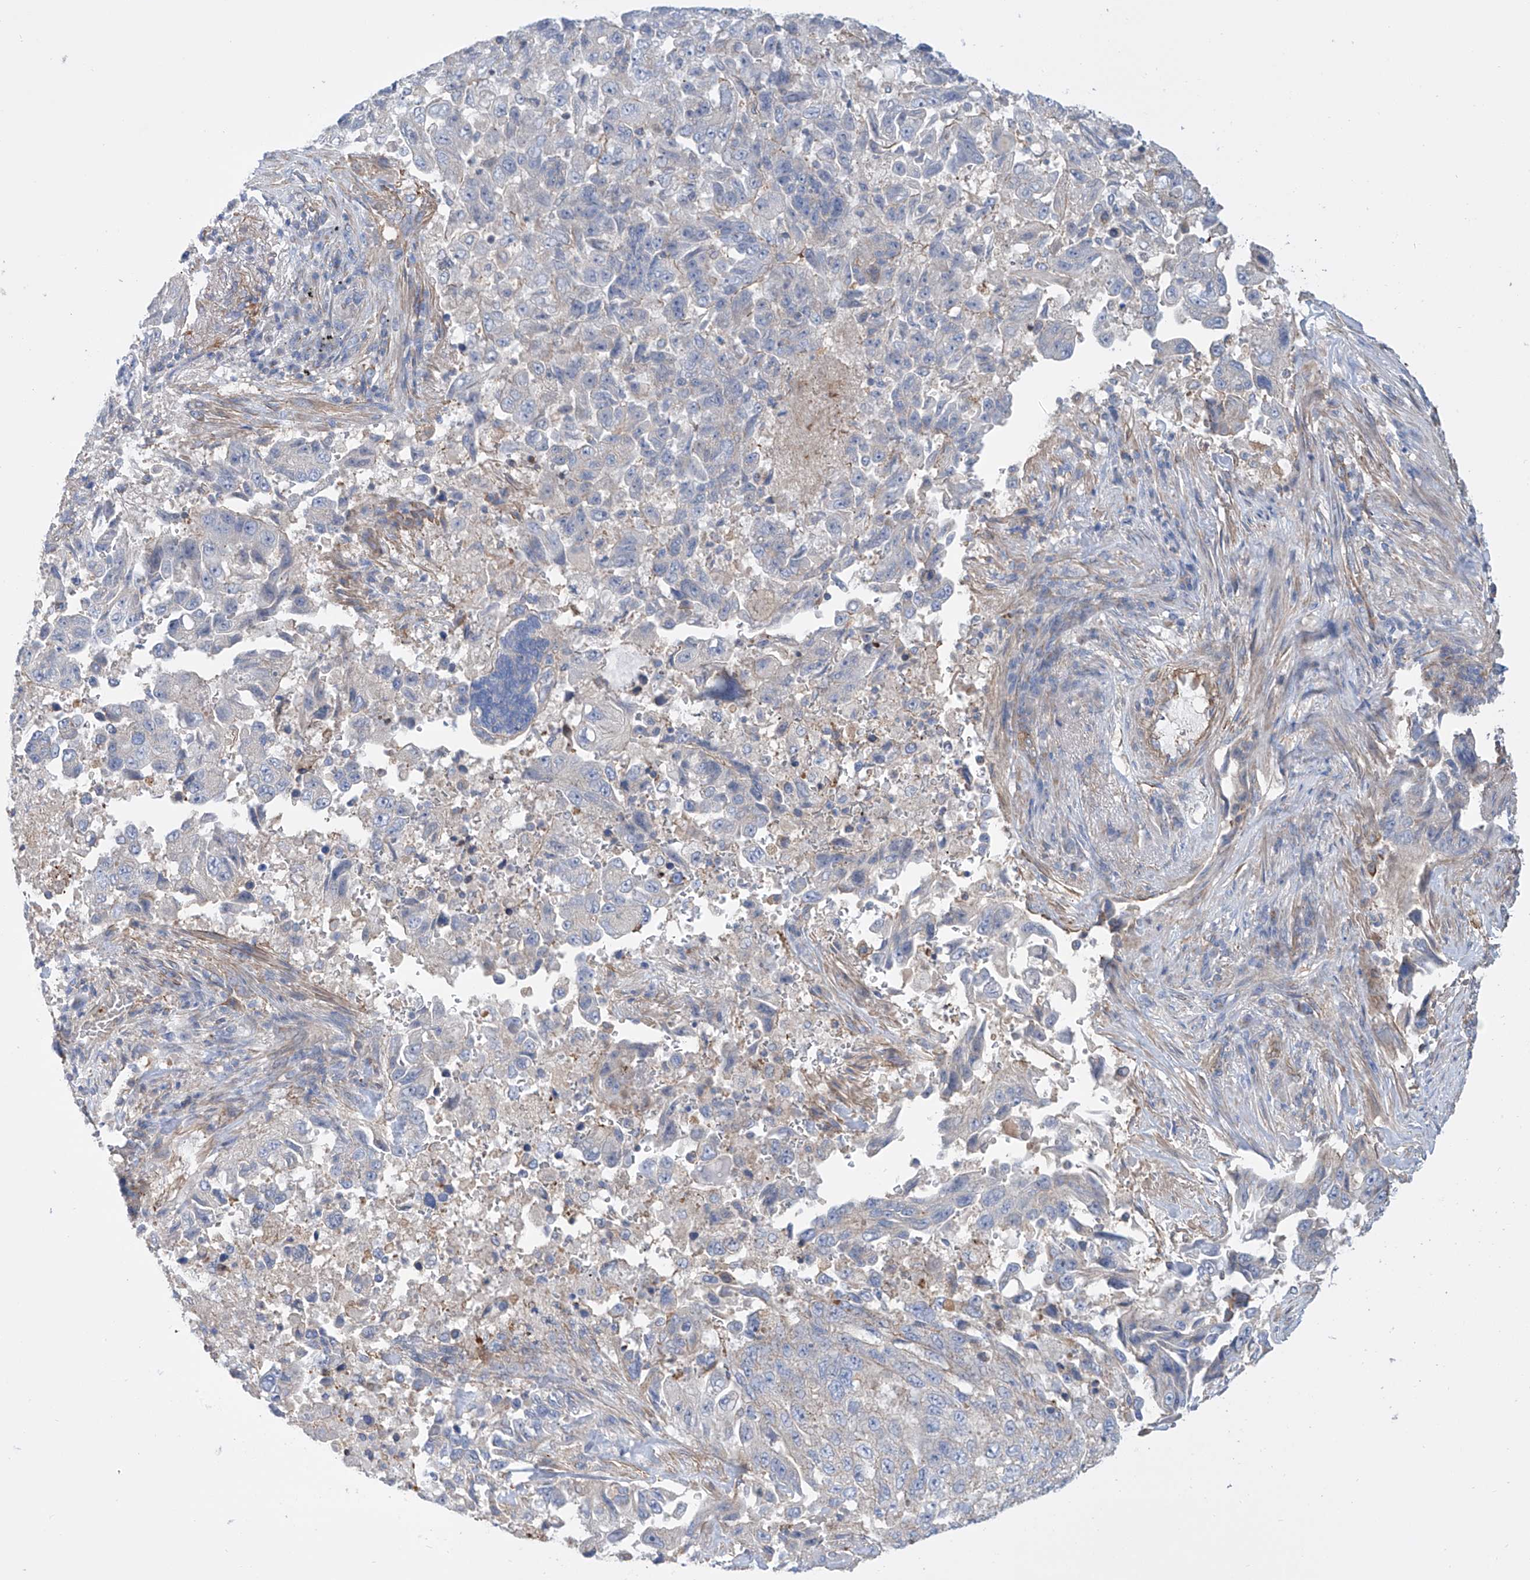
{"staining": {"intensity": "negative", "quantity": "none", "location": "none"}, "tissue": "lung cancer", "cell_type": "Tumor cells", "image_type": "cancer", "snomed": [{"axis": "morphology", "description": "Adenocarcinoma, NOS"}, {"axis": "topography", "description": "Lung"}], "caption": "An immunohistochemistry (IHC) micrograph of lung cancer (adenocarcinoma) is shown. There is no staining in tumor cells of lung cancer (adenocarcinoma).", "gene": "TMEM209", "patient": {"sex": "female", "age": 51}}